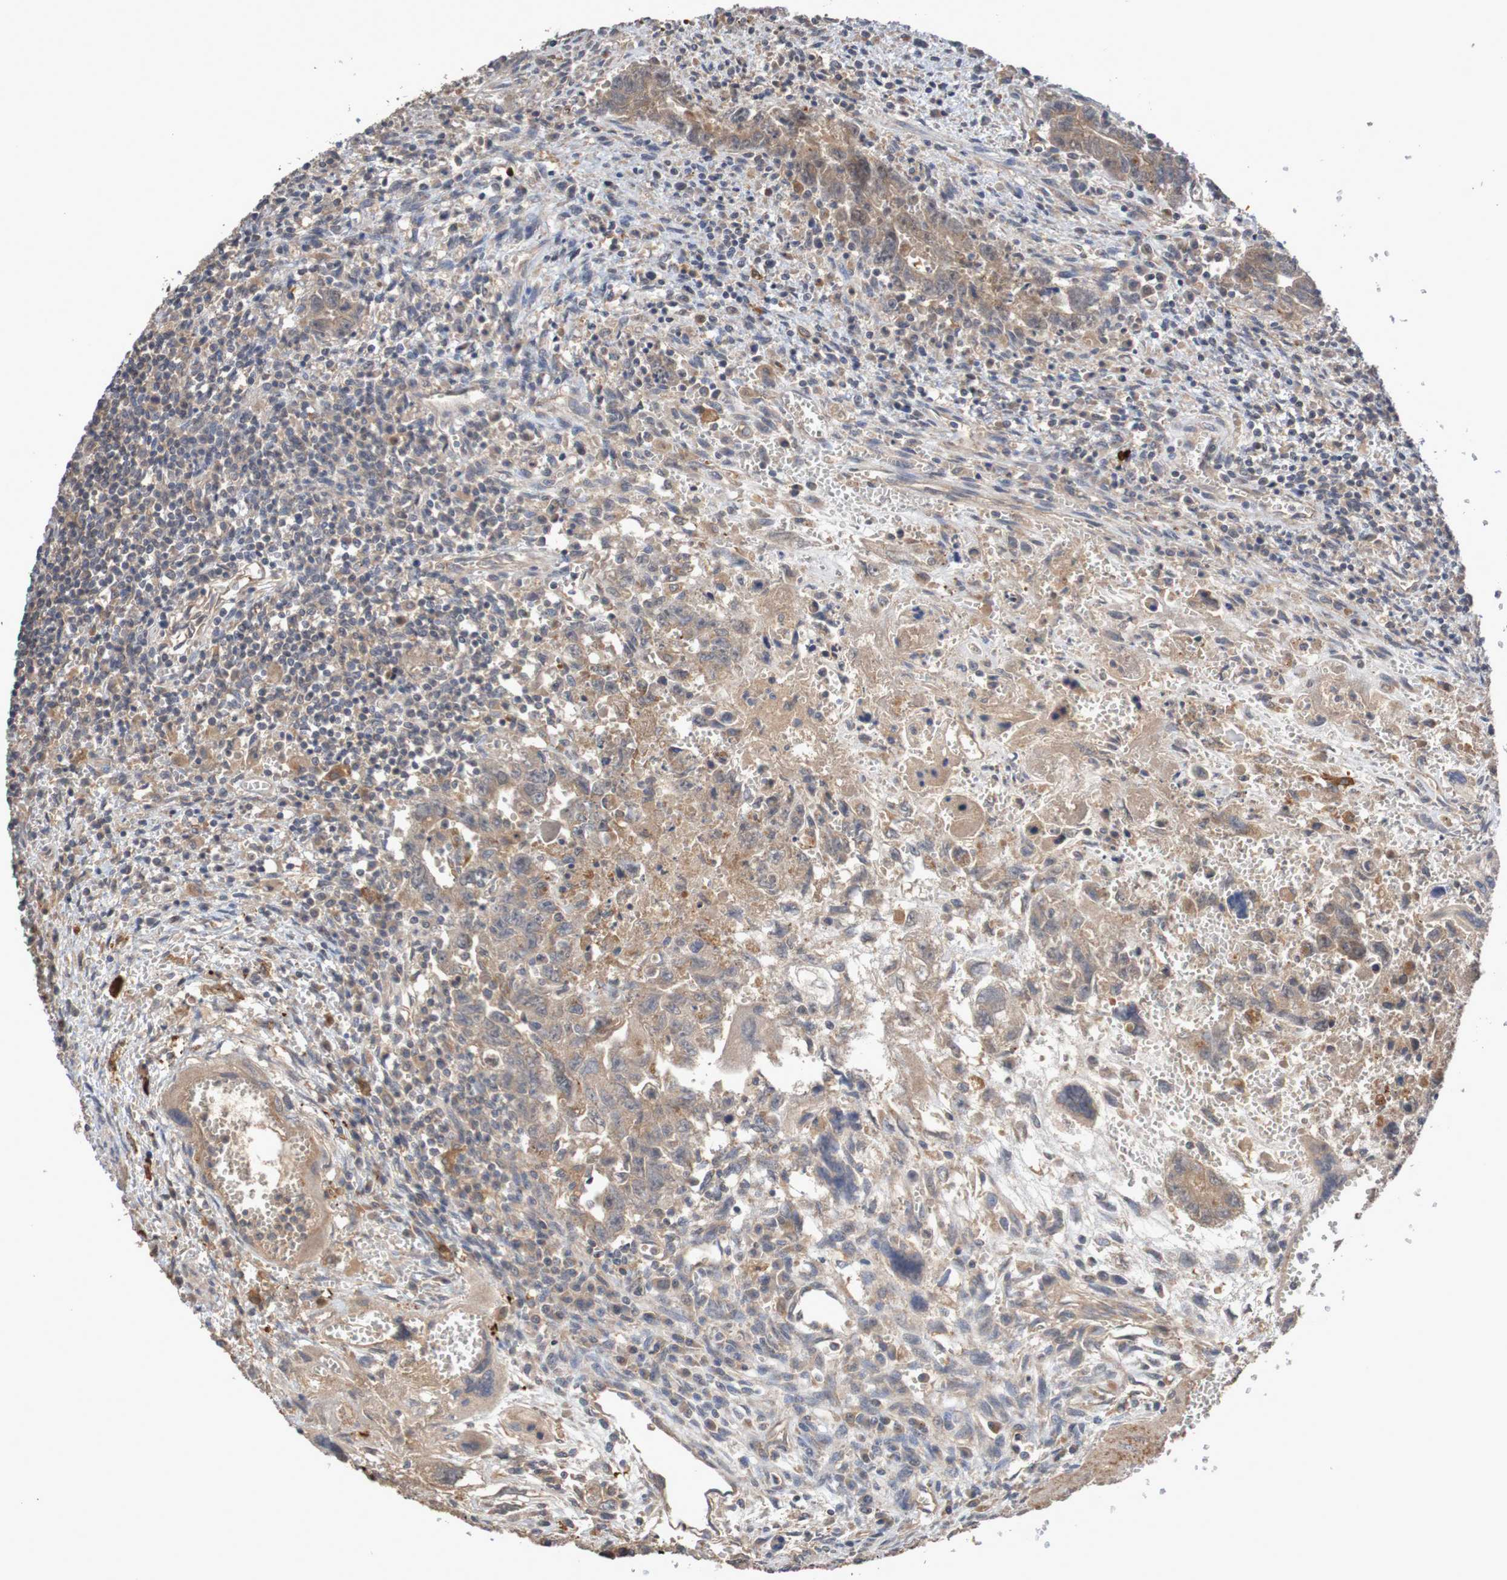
{"staining": {"intensity": "weak", "quantity": ">75%", "location": "cytoplasmic/membranous"}, "tissue": "testis cancer", "cell_type": "Tumor cells", "image_type": "cancer", "snomed": [{"axis": "morphology", "description": "Carcinoma, Embryonal, NOS"}, {"axis": "topography", "description": "Testis"}], "caption": "Immunohistochemical staining of human testis embryonal carcinoma demonstrates low levels of weak cytoplasmic/membranous expression in about >75% of tumor cells.", "gene": "PHYH", "patient": {"sex": "male", "age": 28}}